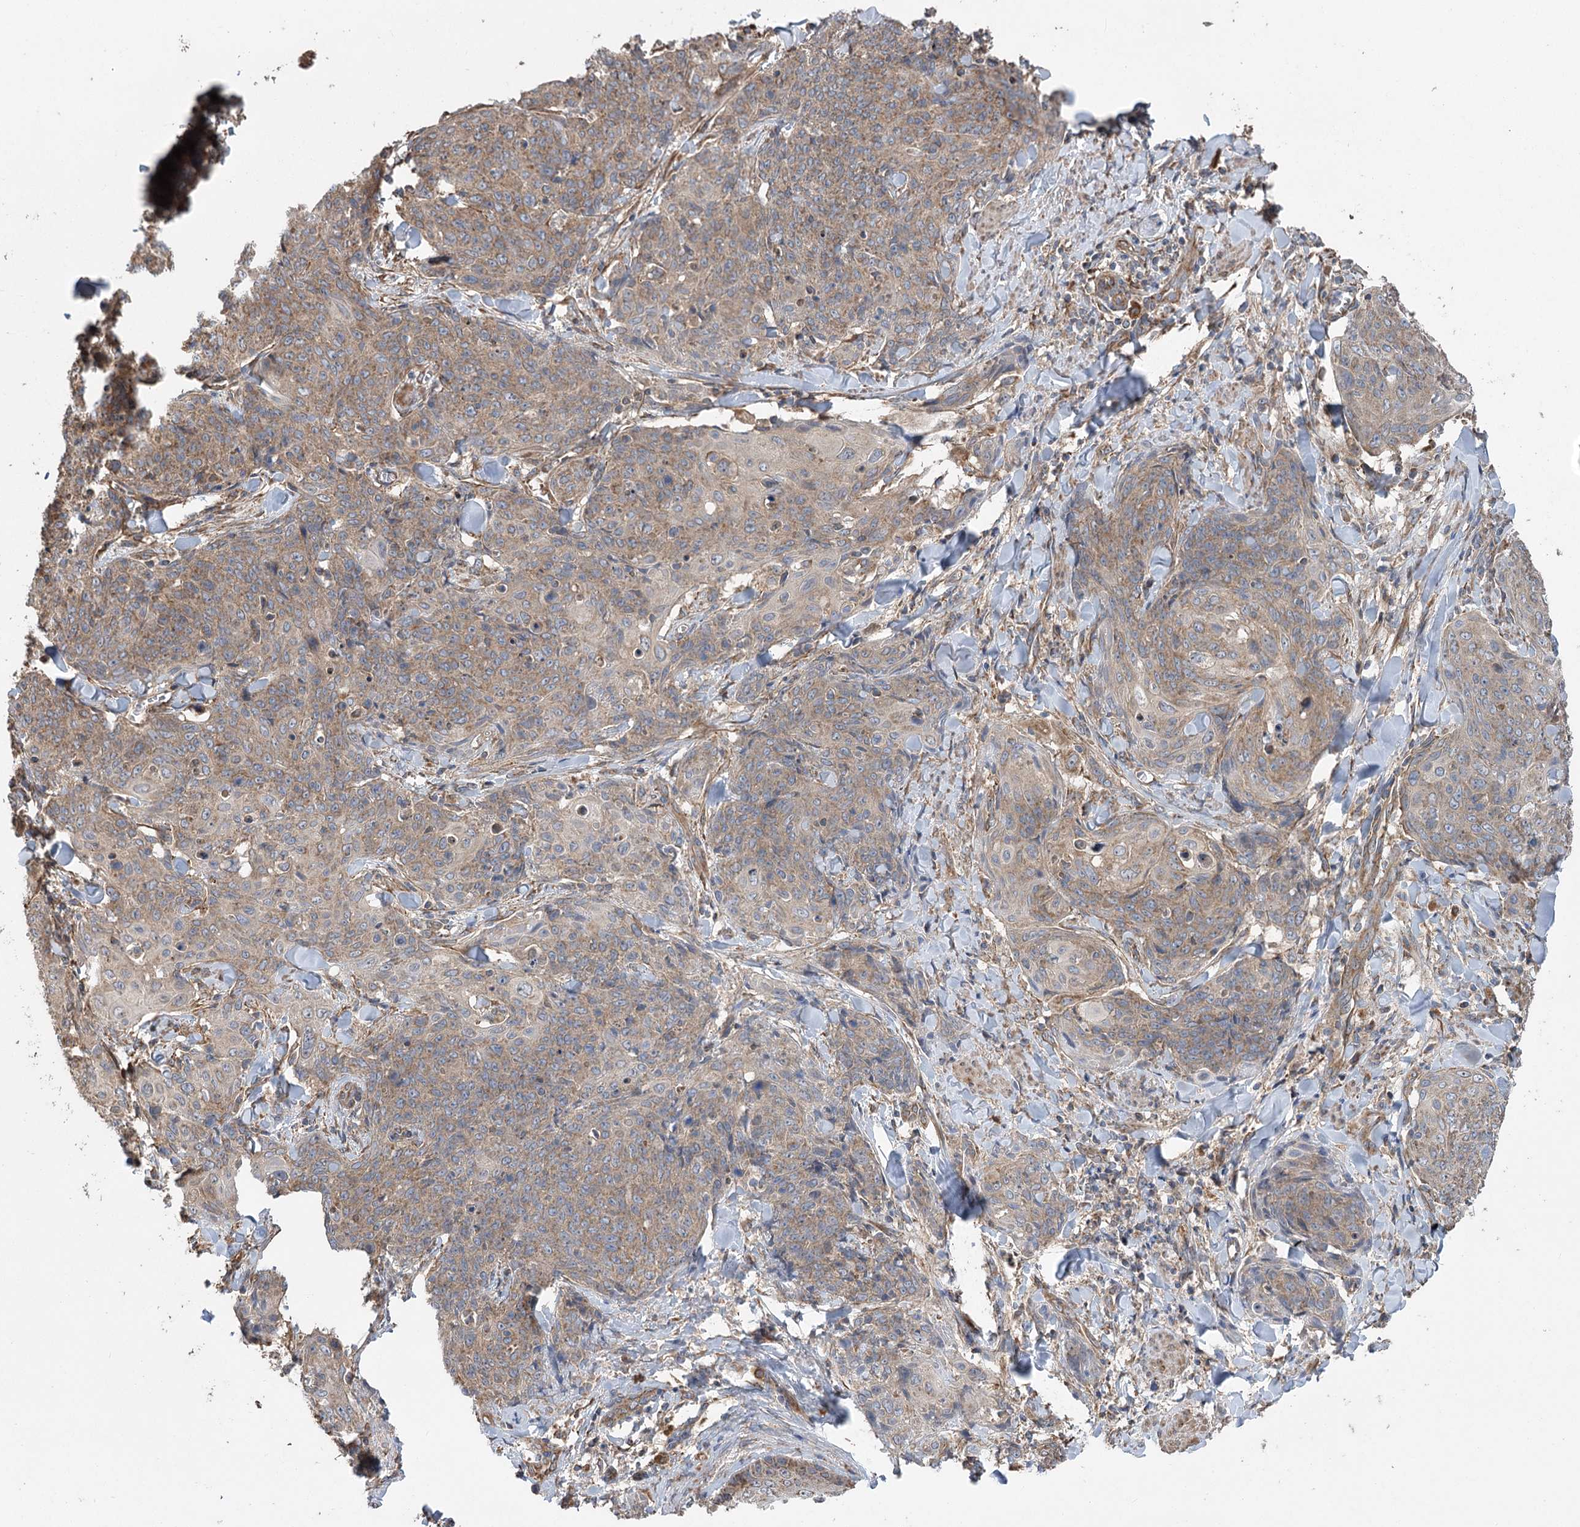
{"staining": {"intensity": "moderate", "quantity": ">75%", "location": "cytoplasmic/membranous"}, "tissue": "skin cancer", "cell_type": "Tumor cells", "image_type": "cancer", "snomed": [{"axis": "morphology", "description": "Squamous cell carcinoma, NOS"}, {"axis": "topography", "description": "Skin"}, {"axis": "topography", "description": "Vulva"}], "caption": "This is a micrograph of immunohistochemistry staining of skin cancer (squamous cell carcinoma), which shows moderate staining in the cytoplasmic/membranous of tumor cells.", "gene": "RWDD4", "patient": {"sex": "female", "age": 85}}